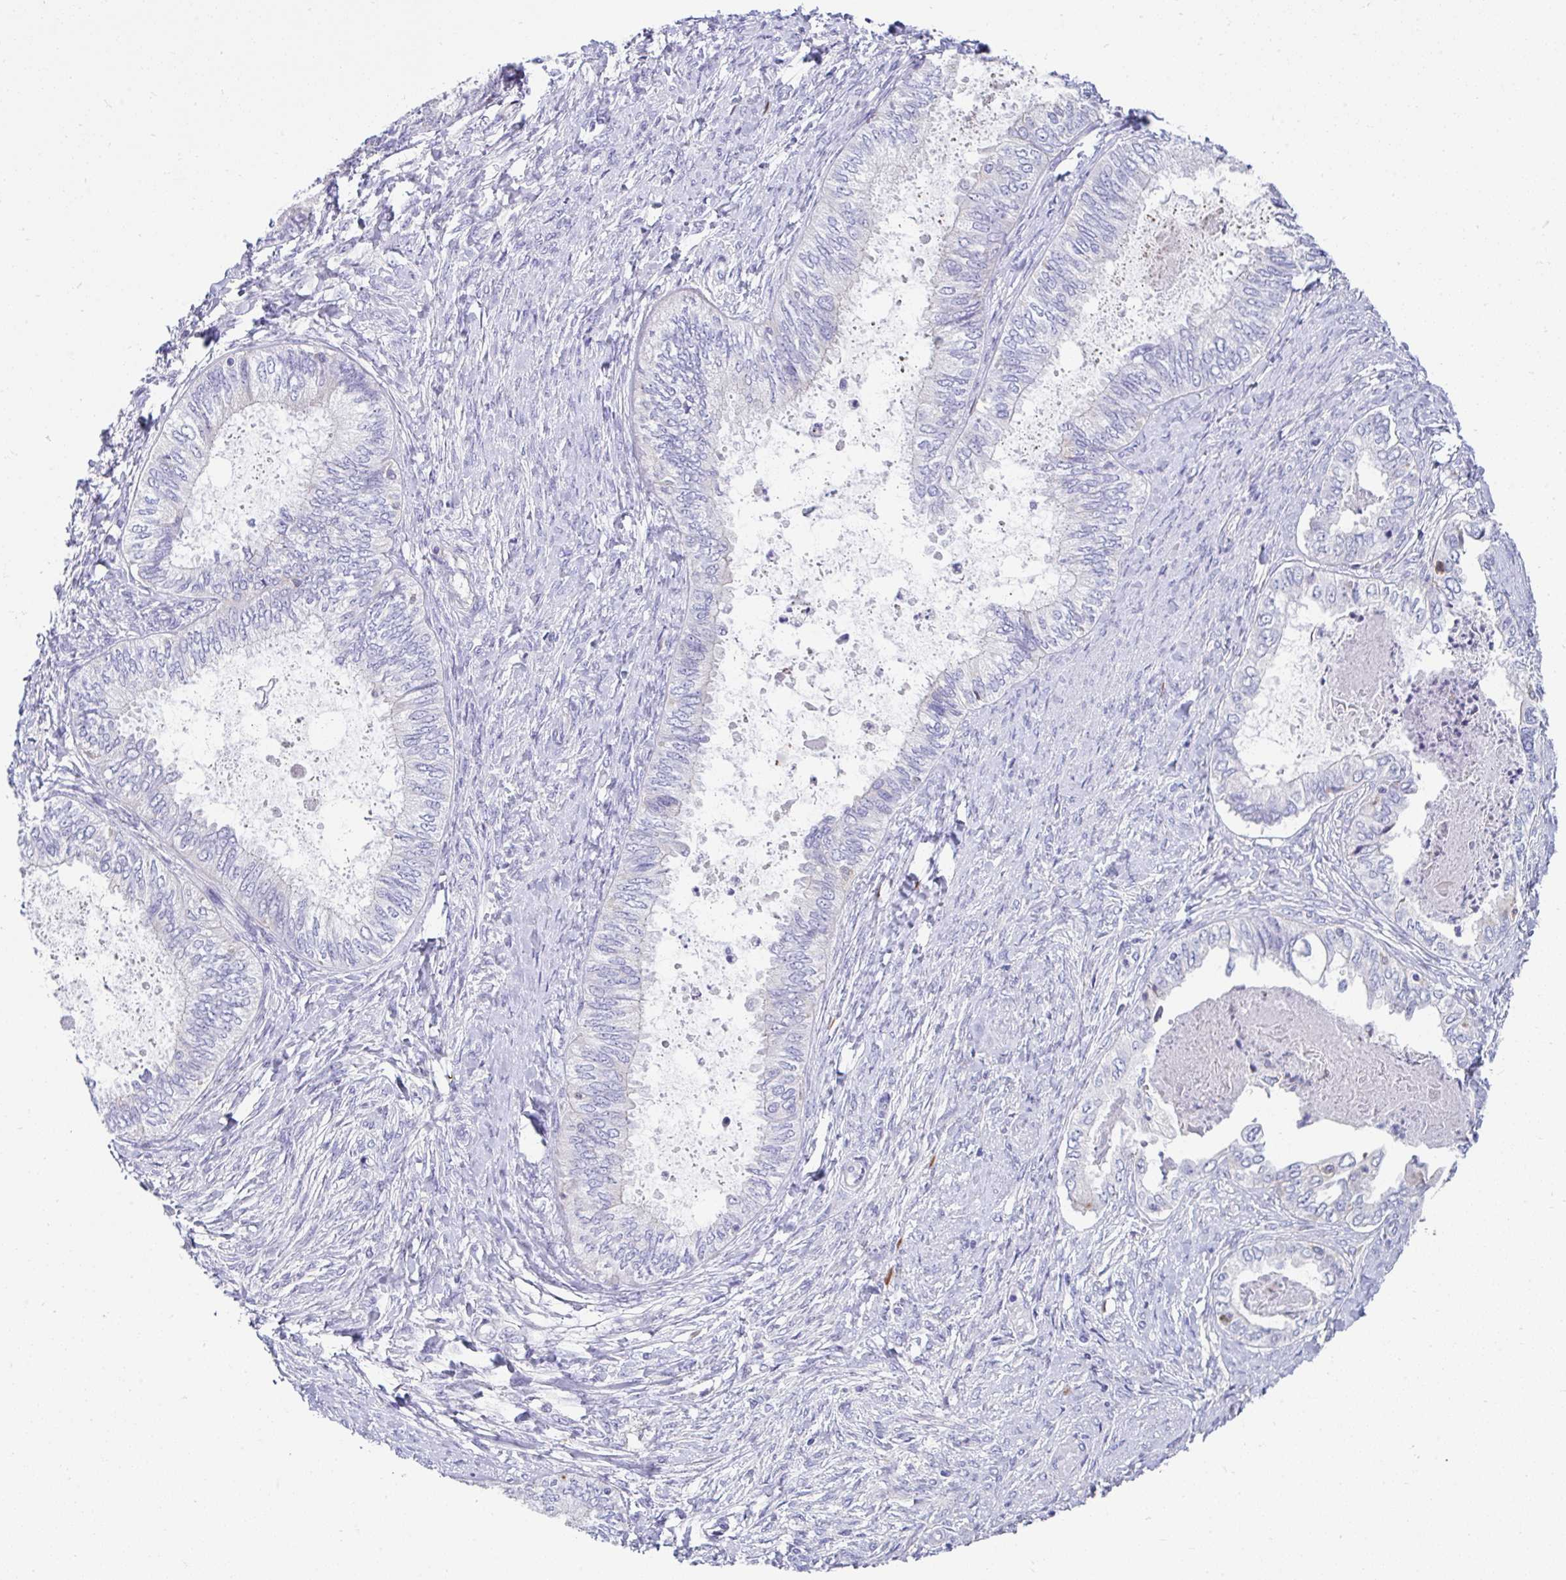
{"staining": {"intensity": "negative", "quantity": "none", "location": "none"}, "tissue": "ovarian cancer", "cell_type": "Tumor cells", "image_type": "cancer", "snomed": [{"axis": "morphology", "description": "Carcinoma, endometroid"}, {"axis": "topography", "description": "Ovary"}], "caption": "Immunohistochemistry (IHC) of human ovarian endometroid carcinoma exhibits no expression in tumor cells.", "gene": "ZNF33A", "patient": {"sex": "female", "age": 70}}